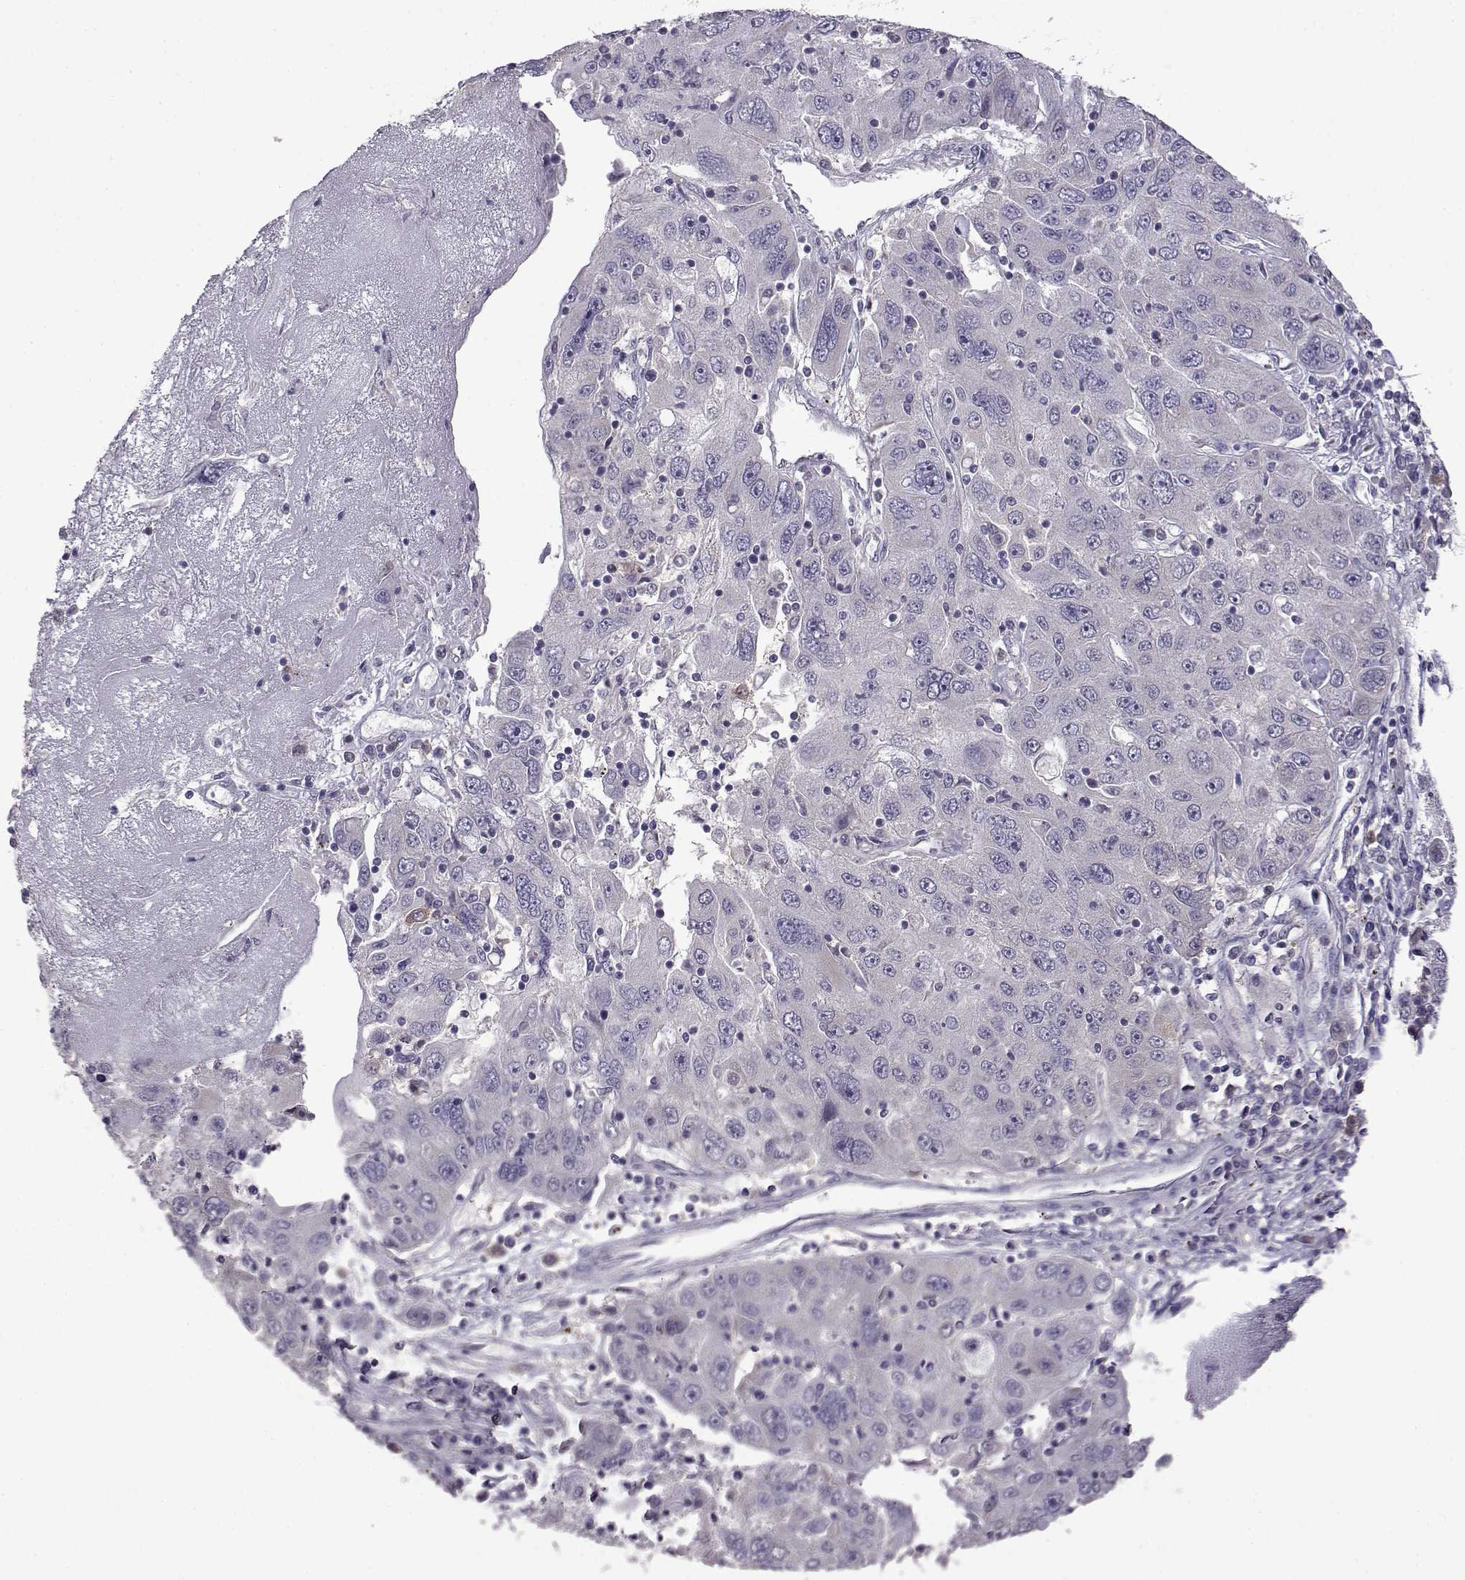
{"staining": {"intensity": "negative", "quantity": "none", "location": "none"}, "tissue": "stomach cancer", "cell_type": "Tumor cells", "image_type": "cancer", "snomed": [{"axis": "morphology", "description": "Adenocarcinoma, NOS"}, {"axis": "topography", "description": "Stomach"}], "caption": "A histopathology image of human adenocarcinoma (stomach) is negative for staining in tumor cells.", "gene": "VGF", "patient": {"sex": "male", "age": 56}}